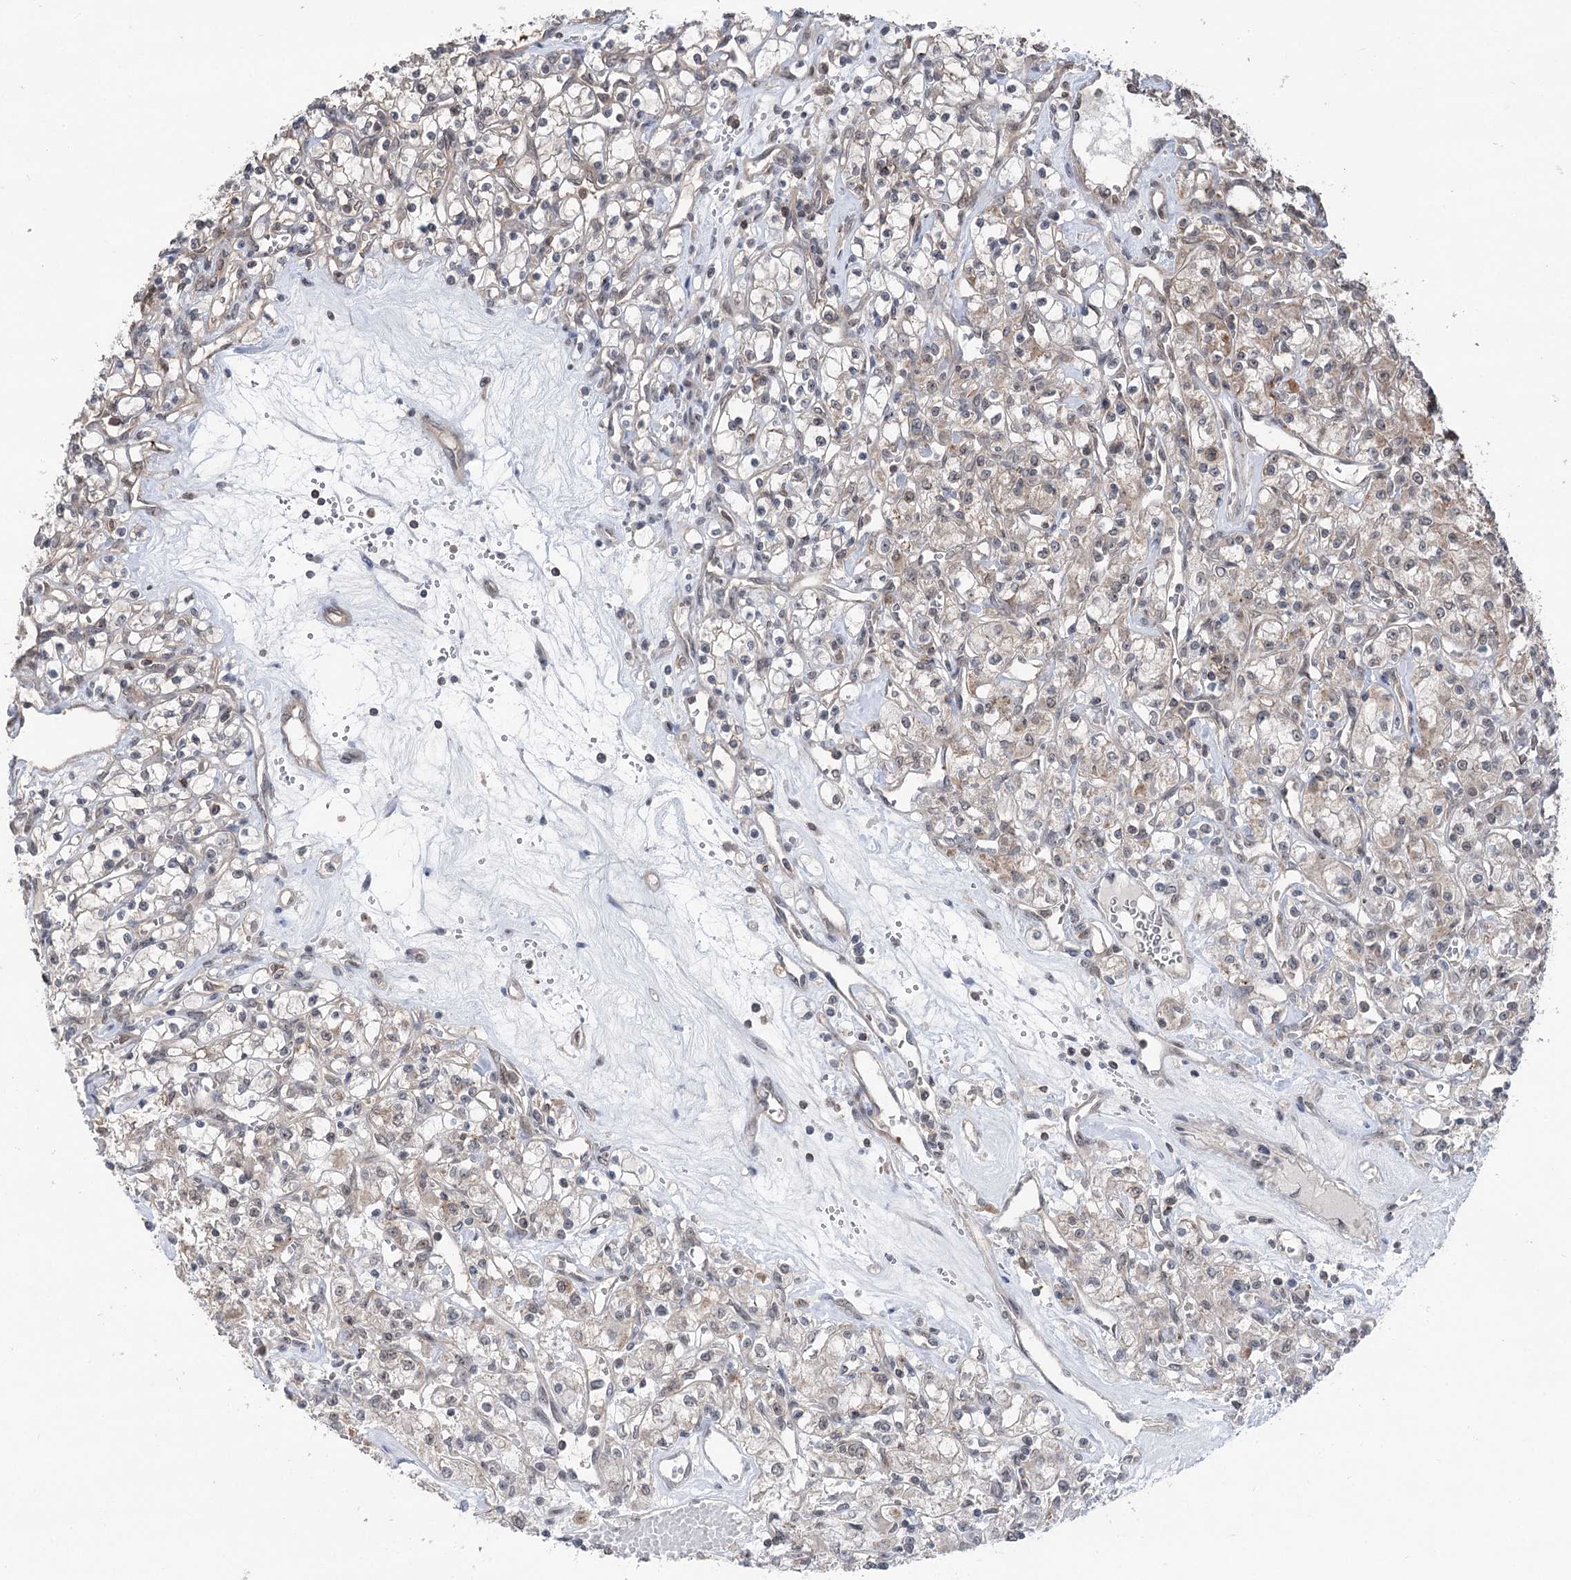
{"staining": {"intensity": "weak", "quantity": "<25%", "location": "nuclear"}, "tissue": "renal cancer", "cell_type": "Tumor cells", "image_type": "cancer", "snomed": [{"axis": "morphology", "description": "Adenocarcinoma, NOS"}, {"axis": "topography", "description": "Kidney"}], "caption": "Renal cancer (adenocarcinoma) was stained to show a protein in brown. There is no significant staining in tumor cells.", "gene": "CCSER2", "patient": {"sex": "female", "age": 59}}